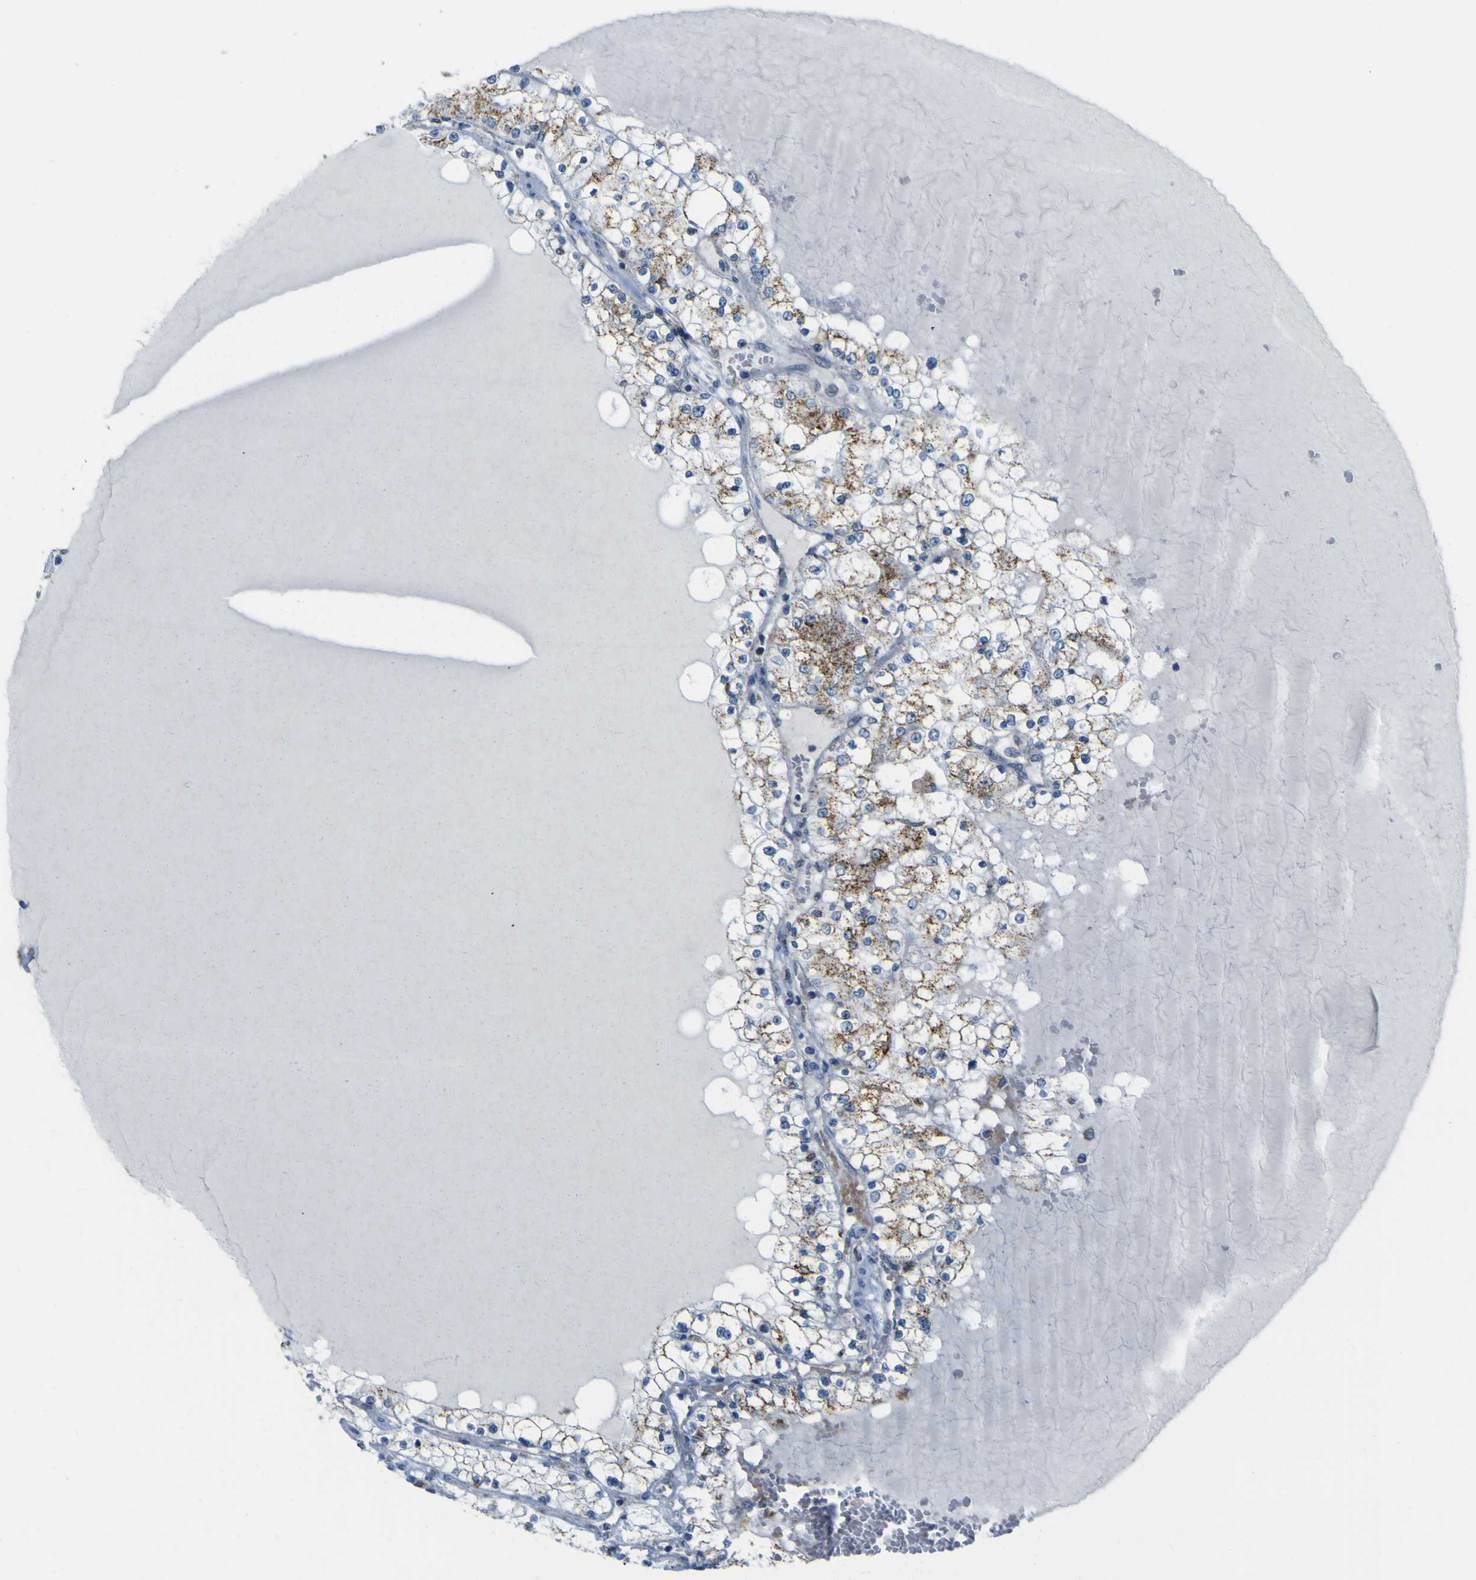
{"staining": {"intensity": "moderate", "quantity": ">75%", "location": "cytoplasmic/membranous"}, "tissue": "renal cancer", "cell_type": "Tumor cells", "image_type": "cancer", "snomed": [{"axis": "morphology", "description": "Adenocarcinoma, NOS"}, {"axis": "topography", "description": "Kidney"}], "caption": "Moderate cytoplasmic/membranous staining for a protein is identified in about >75% of tumor cells of renal cancer using IHC.", "gene": "ACBD5", "patient": {"sex": "male", "age": 68}}